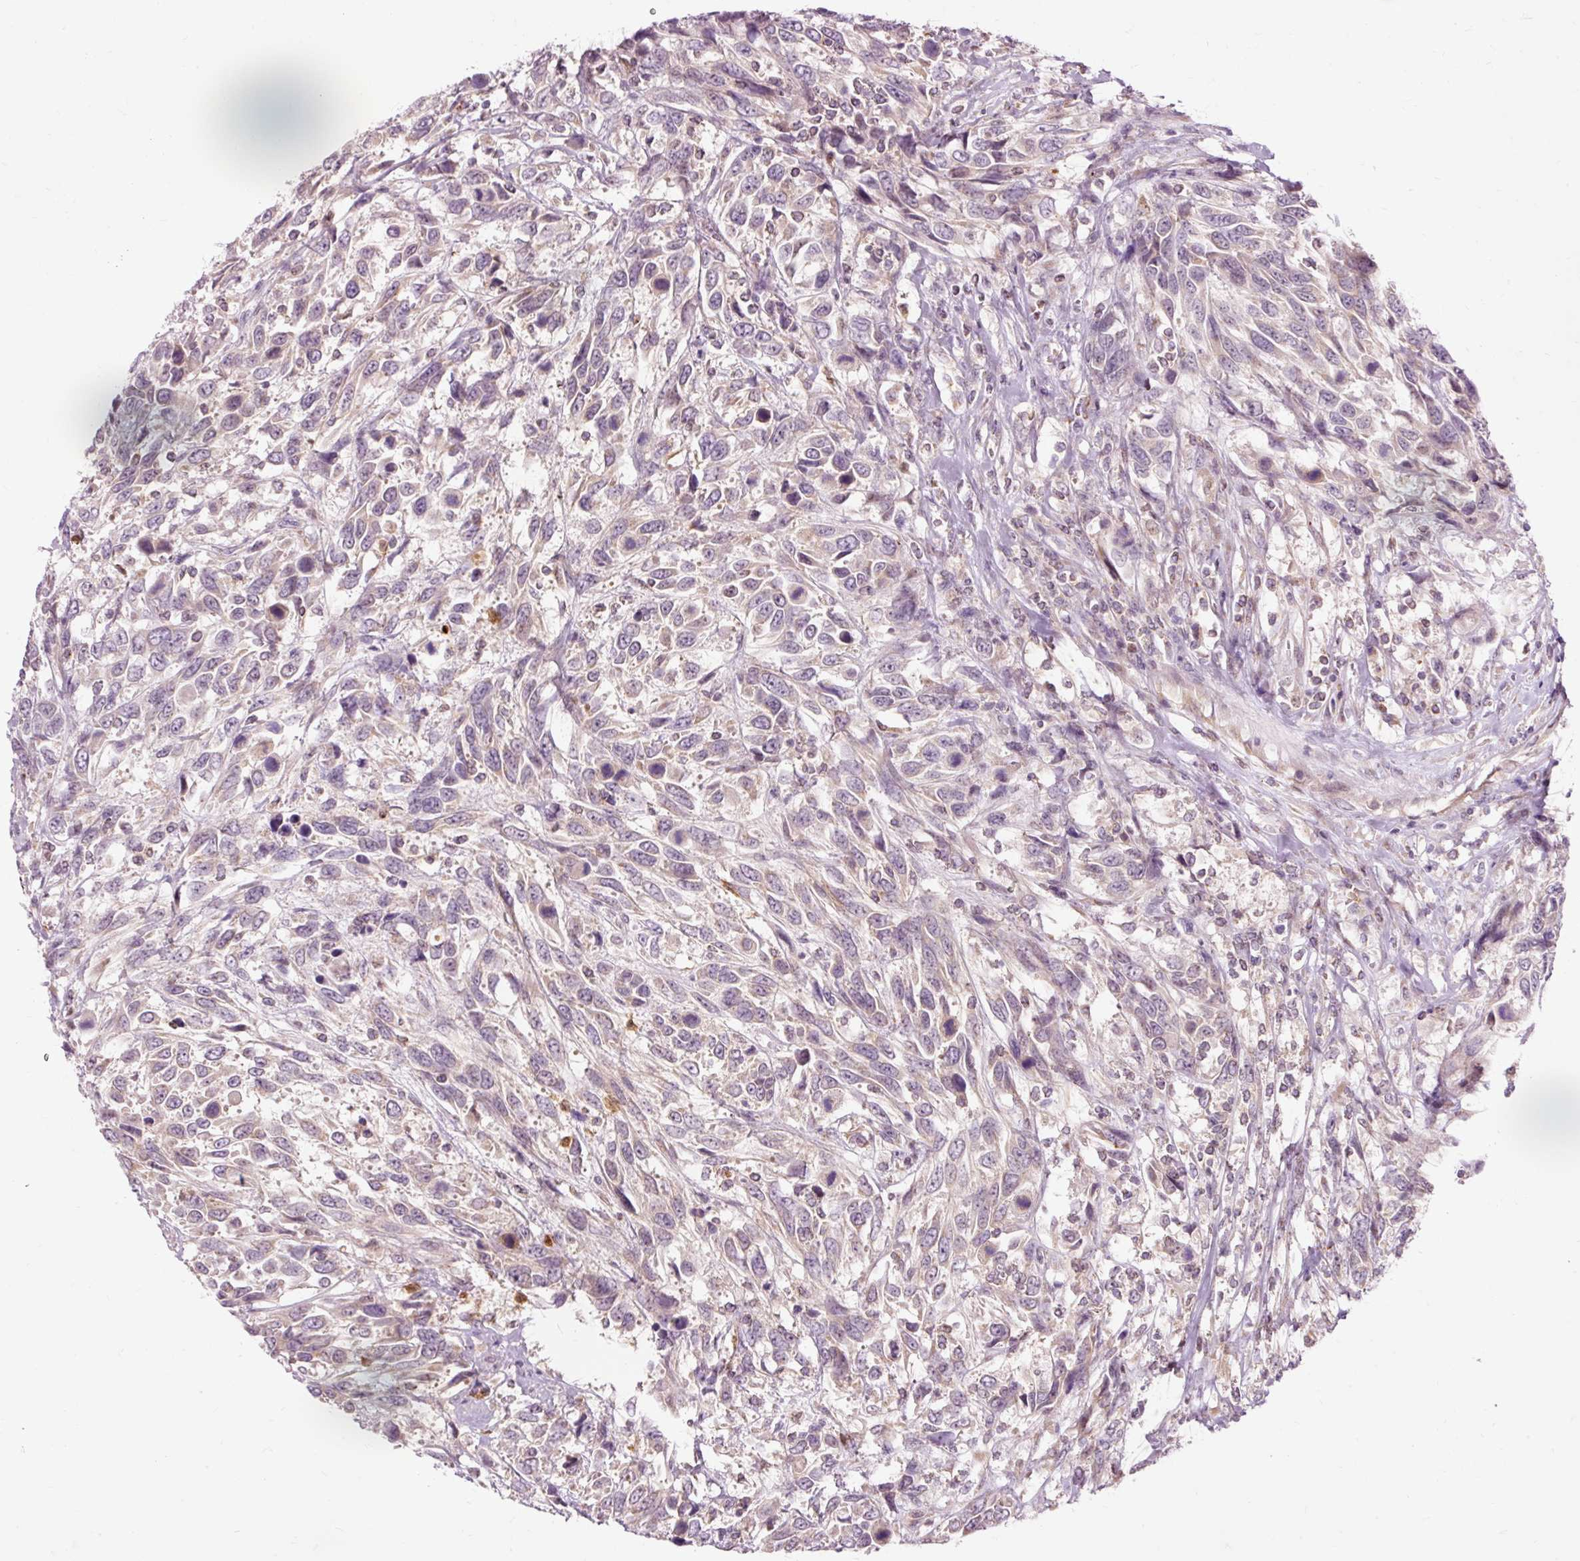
{"staining": {"intensity": "negative", "quantity": "none", "location": "none"}, "tissue": "urothelial cancer", "cell_type": "Tumor cells", "image_type": "cancer", "snomed": [{"axis": "morphology", "description": "Urothelial carcinoma, High grade"}, {"axis": "topography", "description": "Urinary bladder"}], "caption": "This is a photomicrograph of immunohistochemistry (IHC) staining of urothelial cancer, which shows no positivity in tumor cells.", "gene": "PRDX5", "patient": {"sex": "female", "age": 70}}